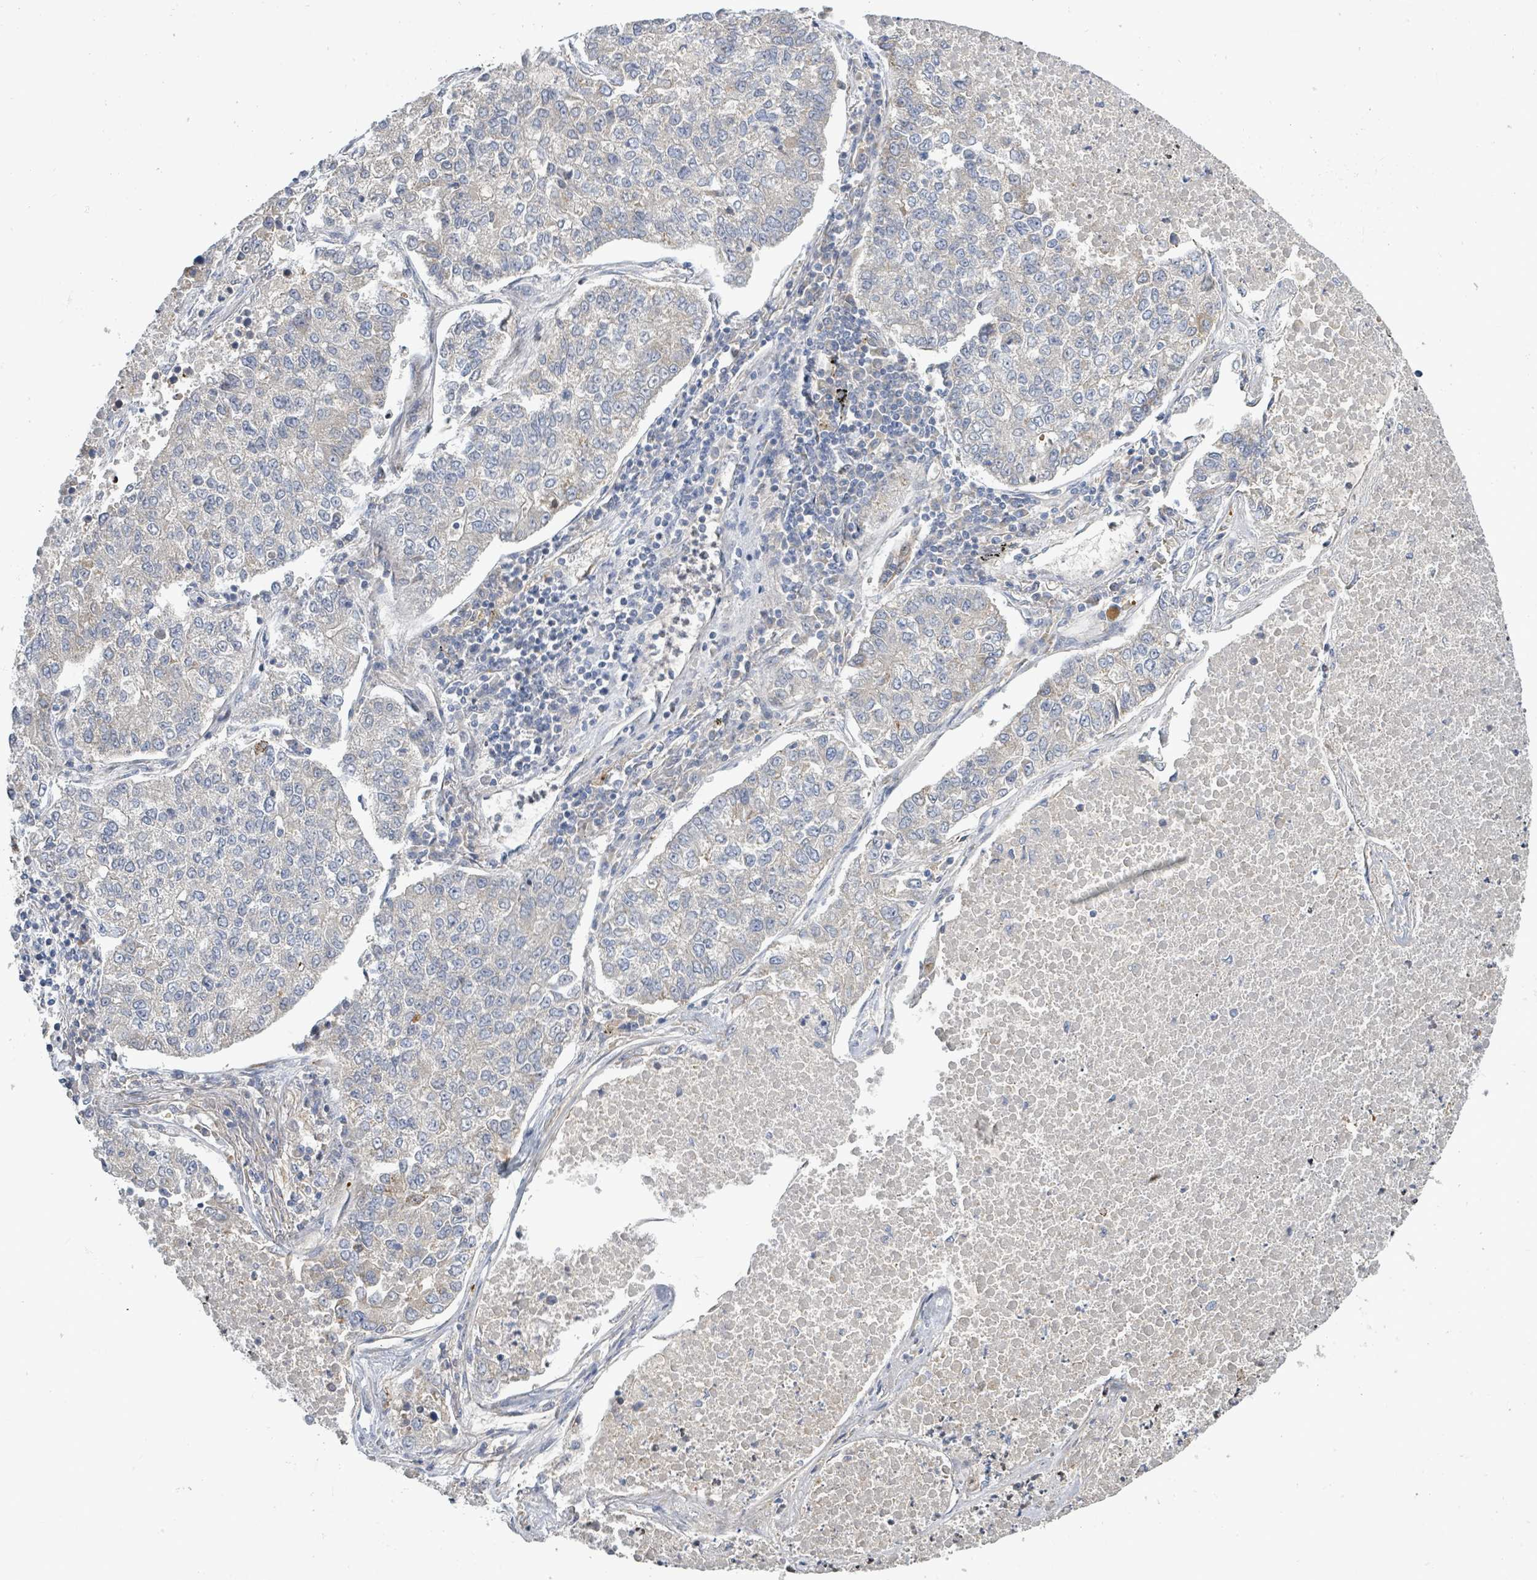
{"staining": {"intensity": "negative", "quantity": "none", "location": "none"}, "tissue": "lung cancer", "cell_type": "Tumor cells", "image_type": "cancer", "snomed": [{"axis": "morphology", "description": "Adenocarcinoma, NOS"}, {"axis": "topography", "description": "Lung"}], "caption": "Tumor cells show no significant positivity in lung adenocarcinoma. (Brightfield microscopy of DAB immunohistochemistry at high magnification).", "gene": "CFAP210", "patient": {"sex": "male", "age": 49}}